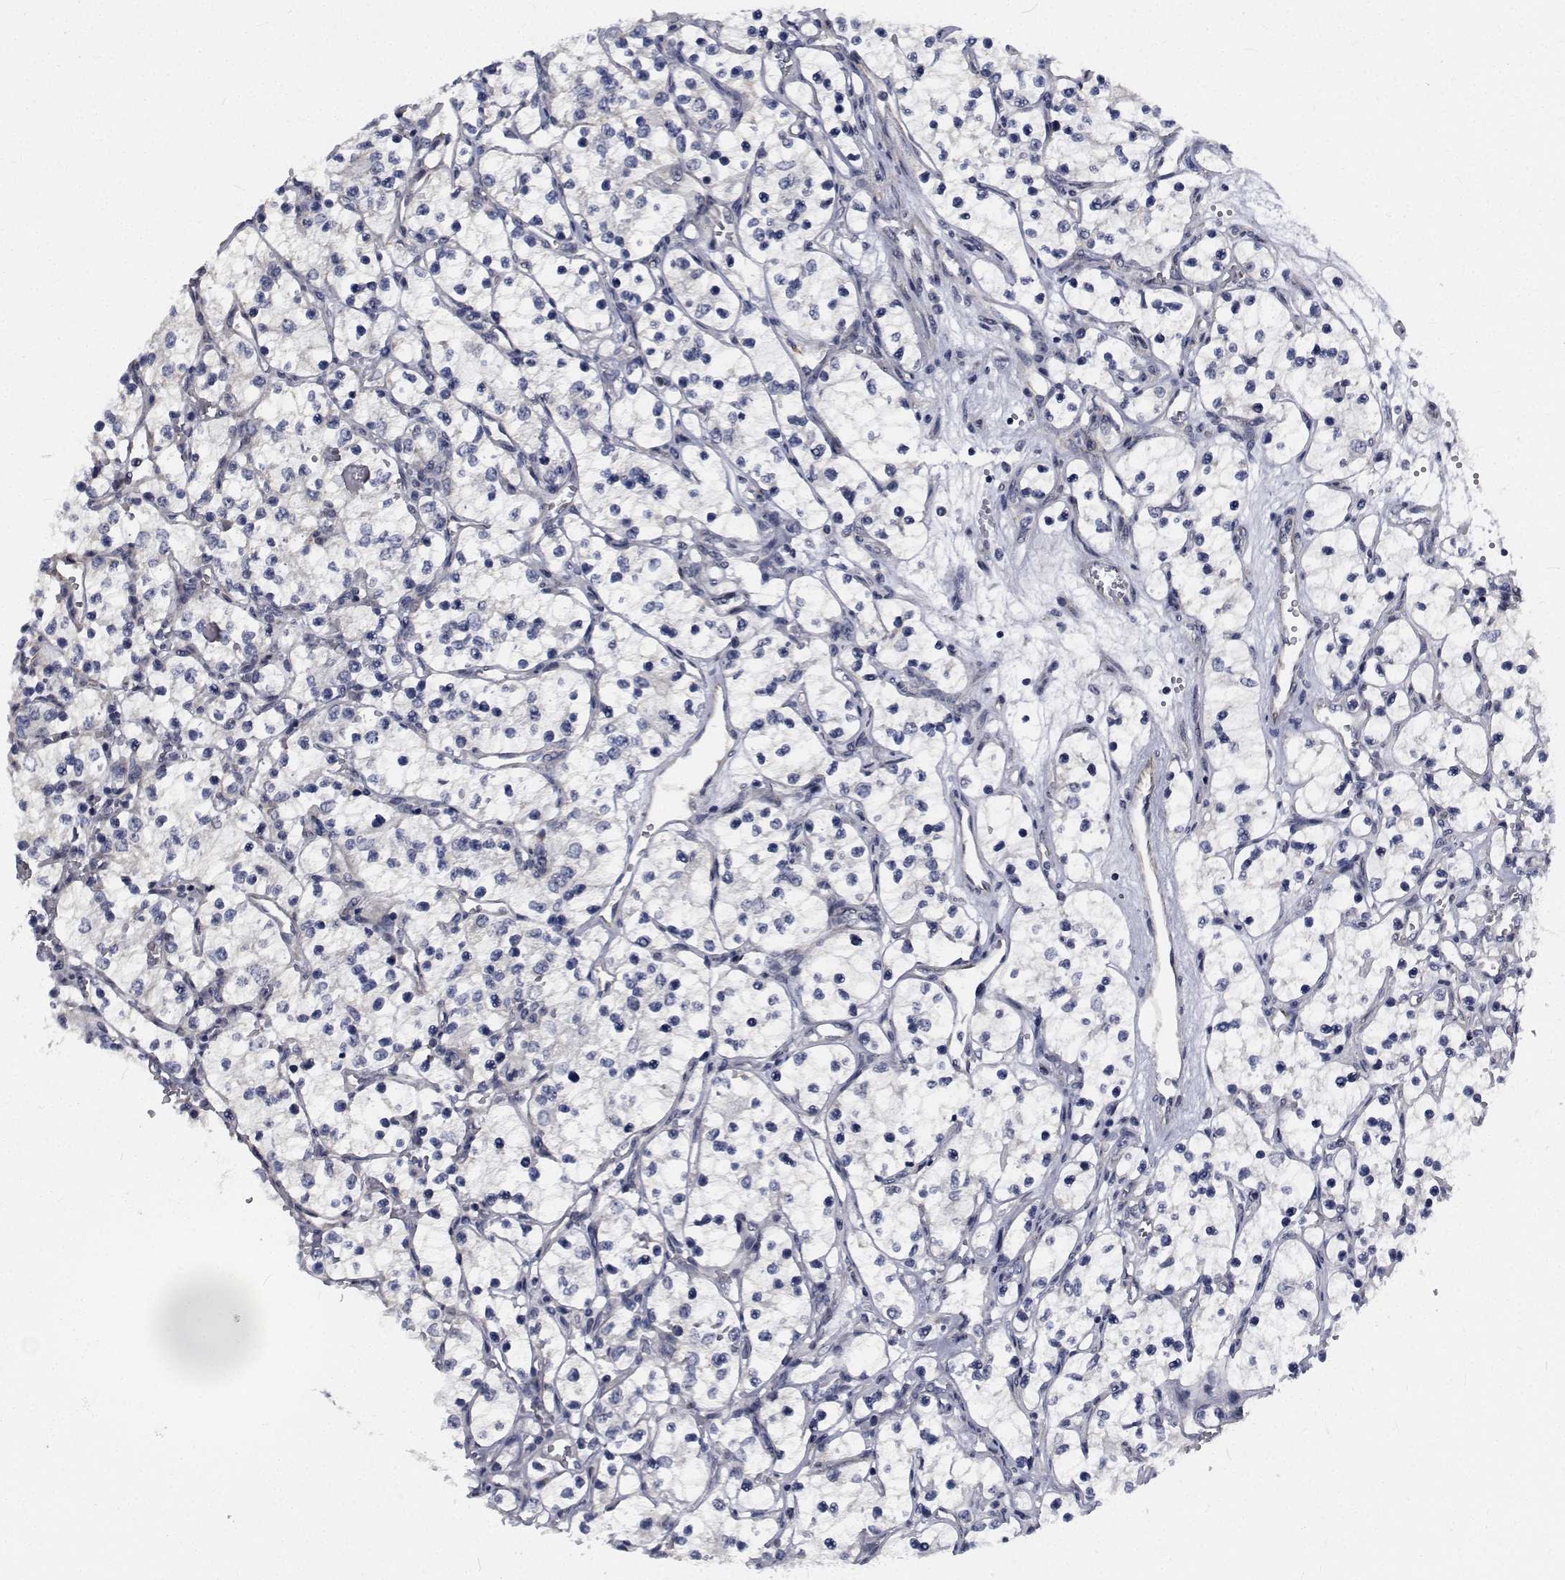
{"staining": {"intensity": "negative", "quantity": "none", "location": "none"}, "tissue": "renal cancer", "cell_type": "Tumor cells", "image_type": "cancer", "snomed": [{"axis": "morphology", "description": "Adenocarcinoma, NOS"}, {"axis": "topography", "description": "Kidney"}], "caption": "This photomicrograph is of renal cancer (adenocarcinoma) stained with IHC to label a protein in brown with the nuclei are counter-stained blue. There is no expression in tumor cells.", "gene": "TTBK1", "patient": {"sex": "female", "age": 69}}